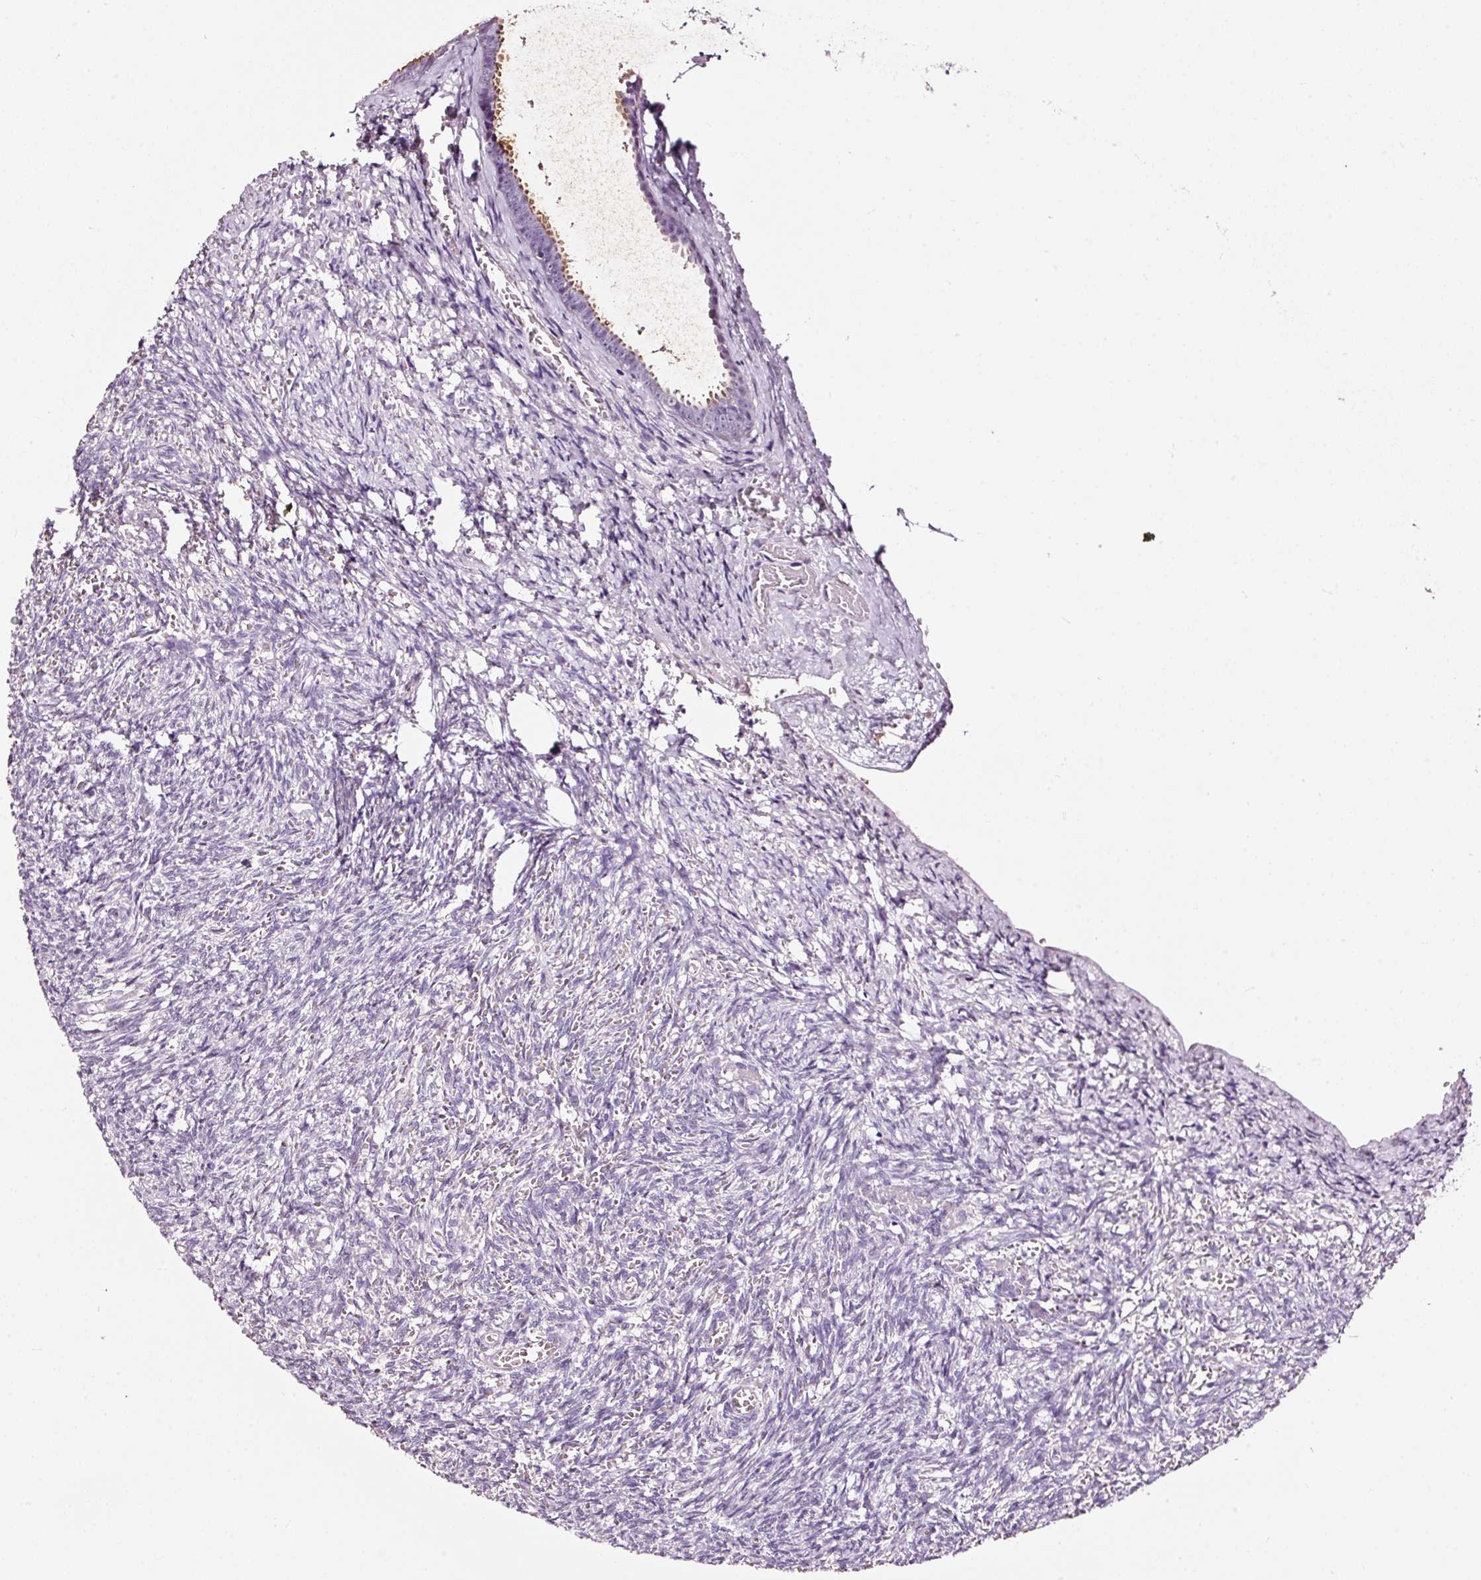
{"staining": {"intensity": "negative", "quantity": "none", "location": "none"}, "tissue": "ovary", "cell_type": "Ovarian stroma cells", "image_type": "normal", "snomed": [{"axis": "morphology", "description": "Normal tissue, NOS"}, {"axis": "topography", "description": "Ovary"}], "caption": "High magnification brightfield microscopy of benign ovary stained with DAB (brown) and counterstained with hematoxylin (blue): ovarian stroma cells show no significant staining. (DAB (3,3'-diaminobenzidine) immunohistochemistry (IHC) with hematoxylin counter stain).", "gene": "LAMP3", "patient": {"sex": "female", "age": 67}}